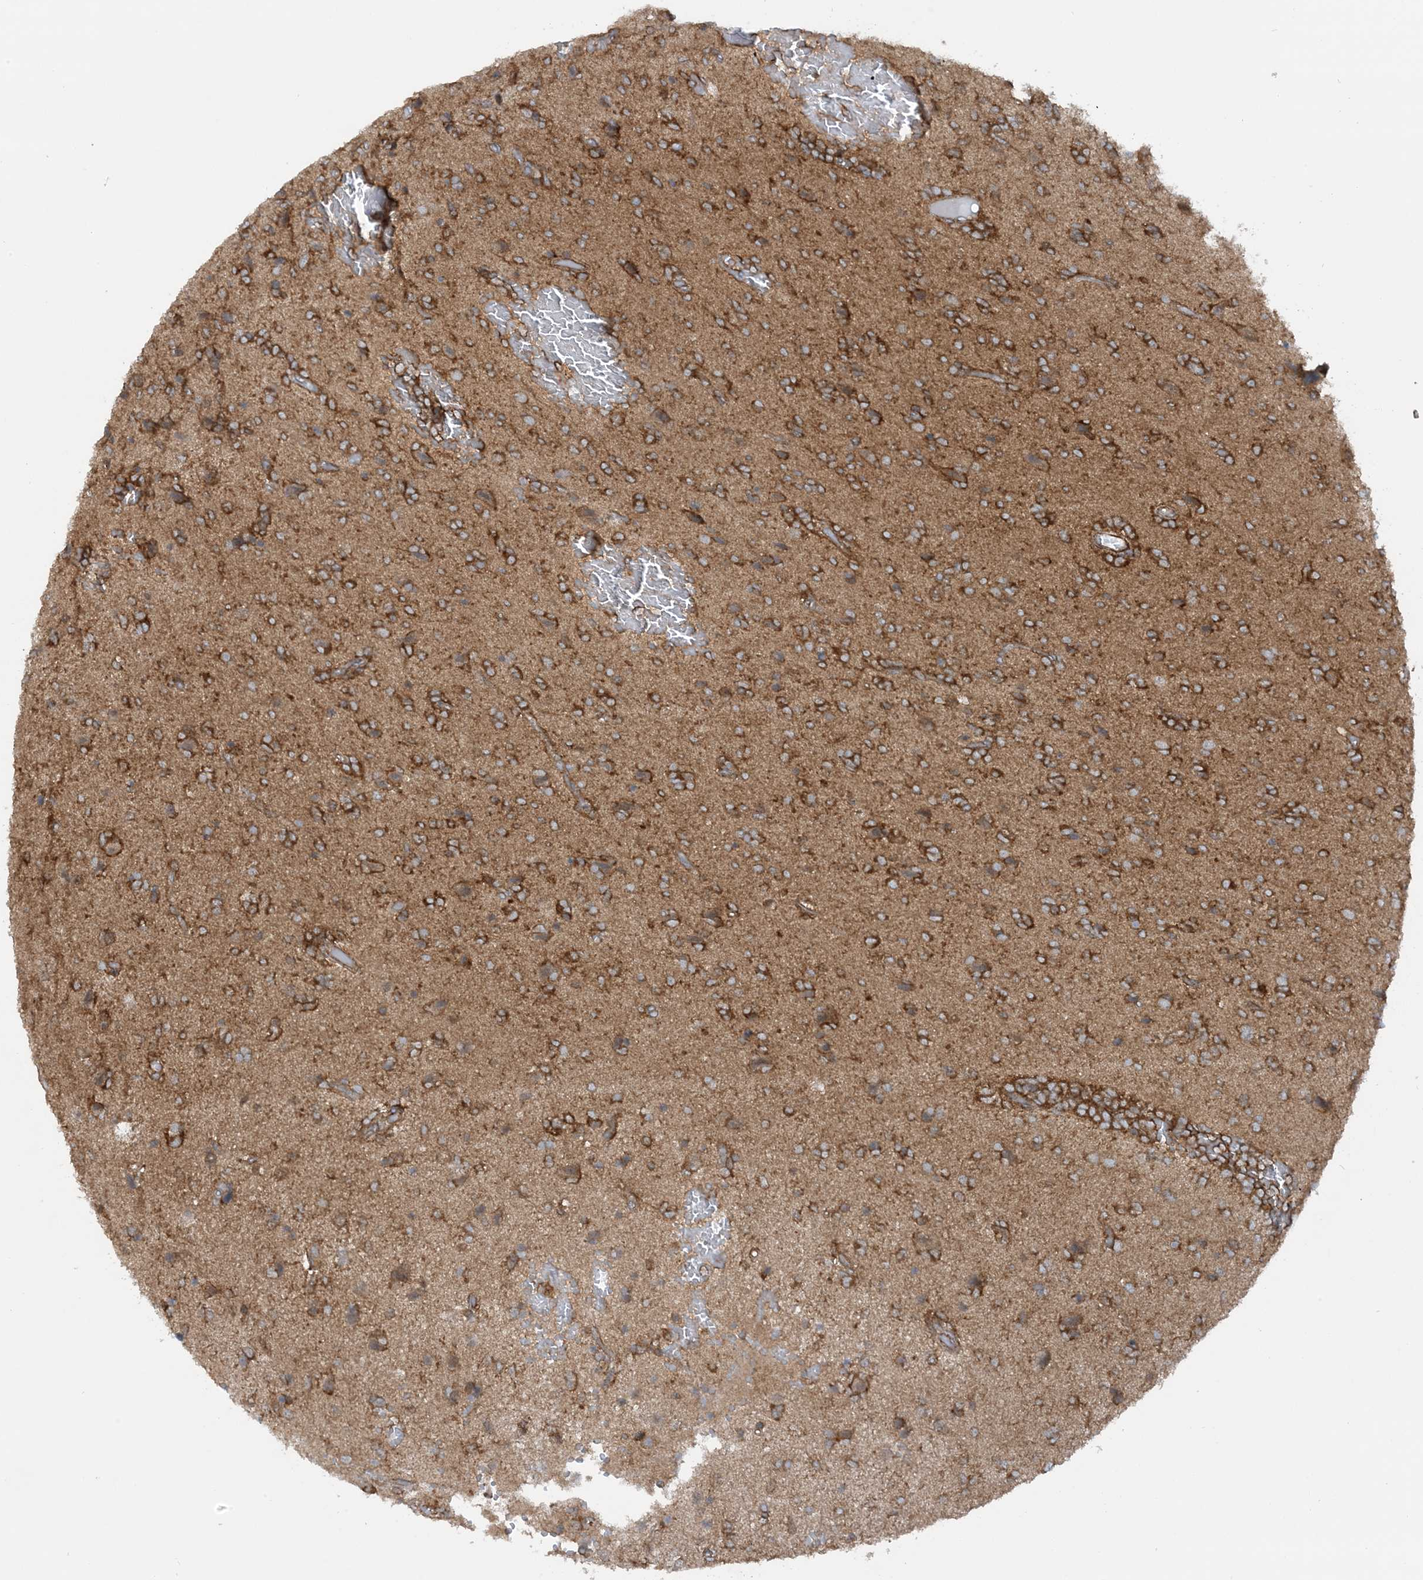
{"staining": {"intensity": "moderate", "quantity": ">75%", "location": "cytoplasmic/membranous"}, "tissue": "glioma", "cell_type": "Tumor cells", "image_type": "cancer", "snomed": [{"axis": "morphology", "description": "Glioma, malignant, High grade"}, {"axis": "topography", "description": "Brain"}], "caption": "Moderate cytoplasmic/membranous expression is seen in approximately >75% of tumor cells in glioma.", "gene": "STAM2", "patient": {"sex": "female", "age": 59}}